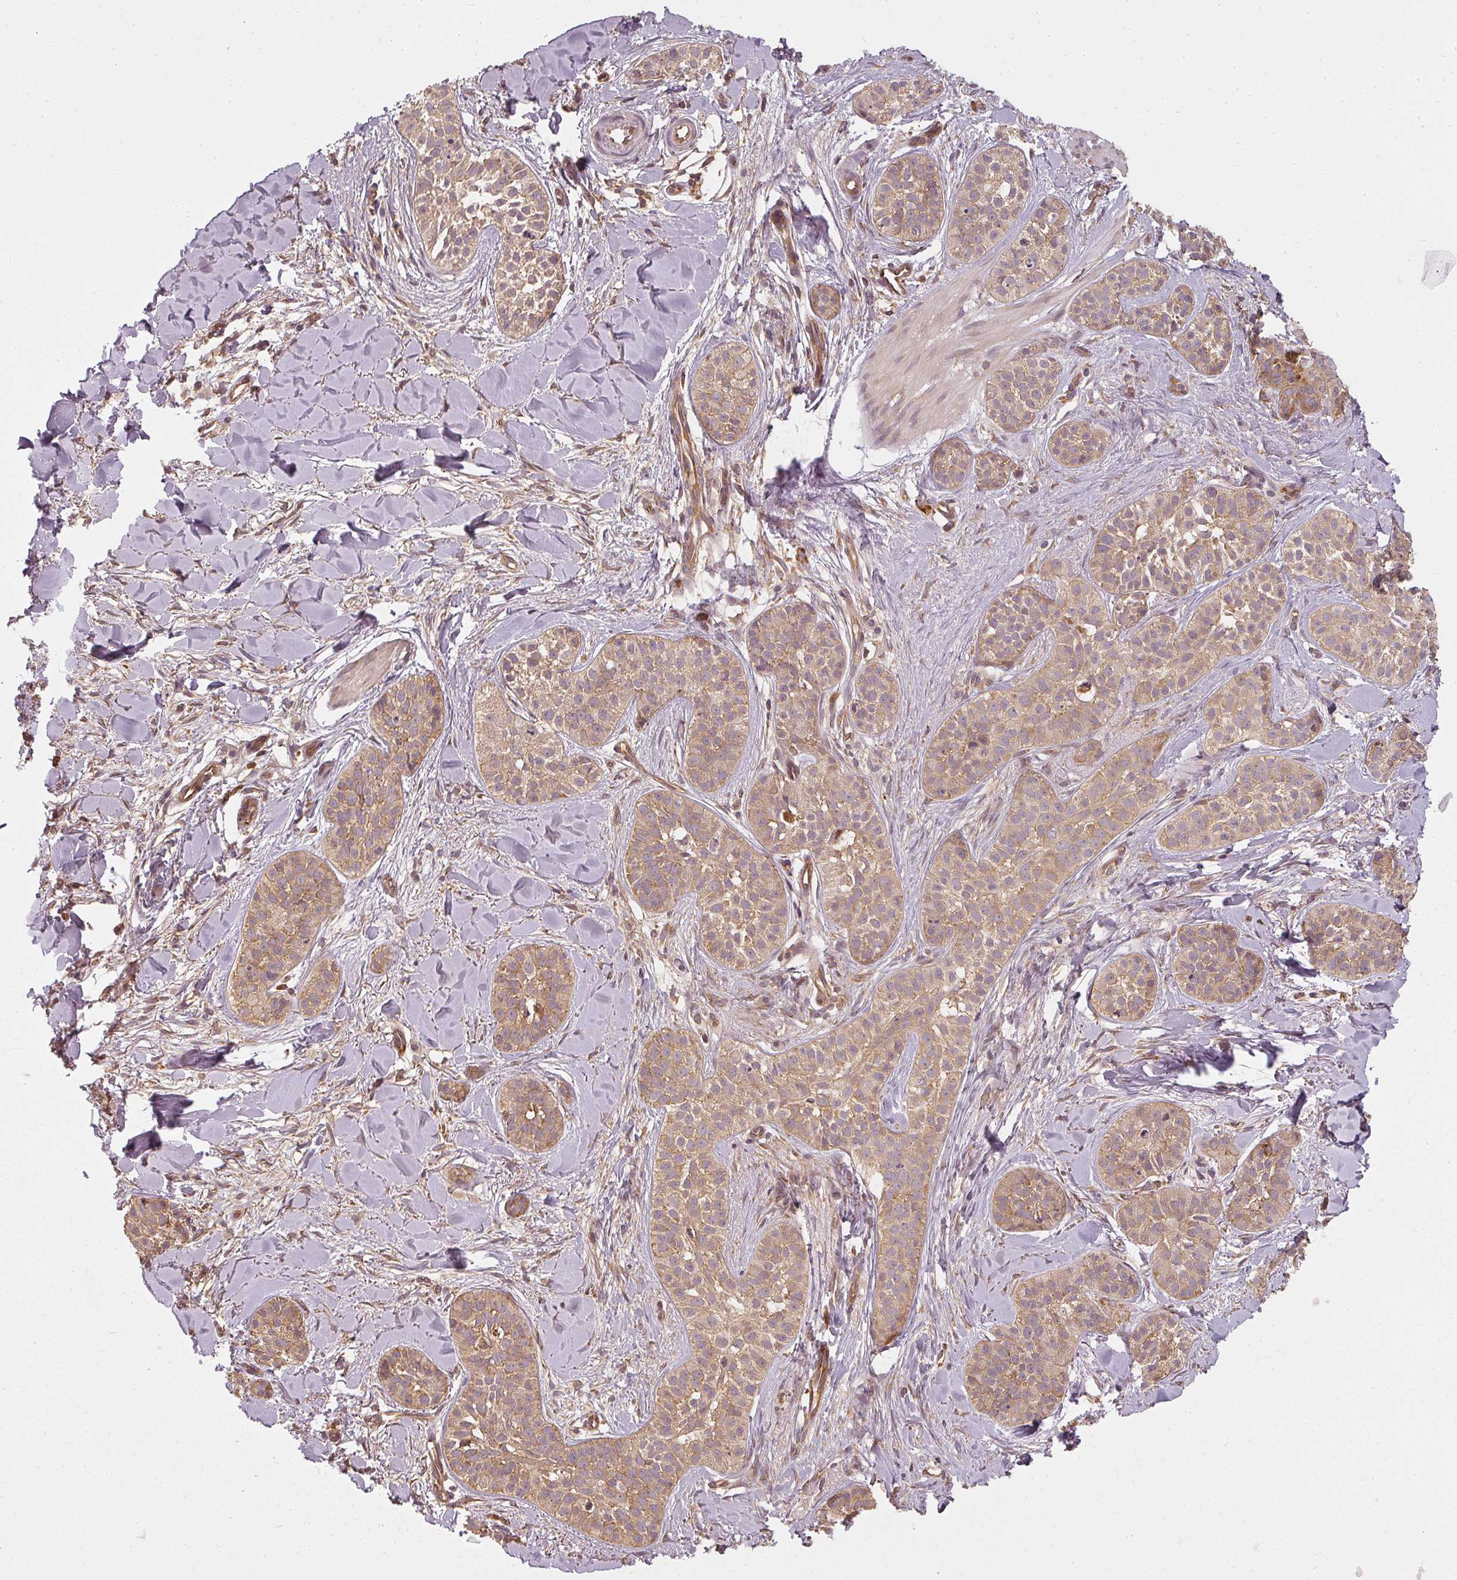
{"staining": {"intensity": "moderate", "quantity": ">75%", "location": "cytoplasmic/membranous"}, "tissue": "skin cancer", "cell_type": "Tumor cells", "image_type": "cancer", "snomed": [{"axis": "morphology", "description": "Basal cell carcinoma"}, {"axis": "topography", "description": "Skin"}], "caption": "An immunohistochemistry histopathology image of tumor tissue is shown. Protein staining in brown labels moderate cytoplasmic/membranous positivity in skin cancer within tumor cells.", "gene": "RPL24", "patient": {"sex": "male", "age": 52}}